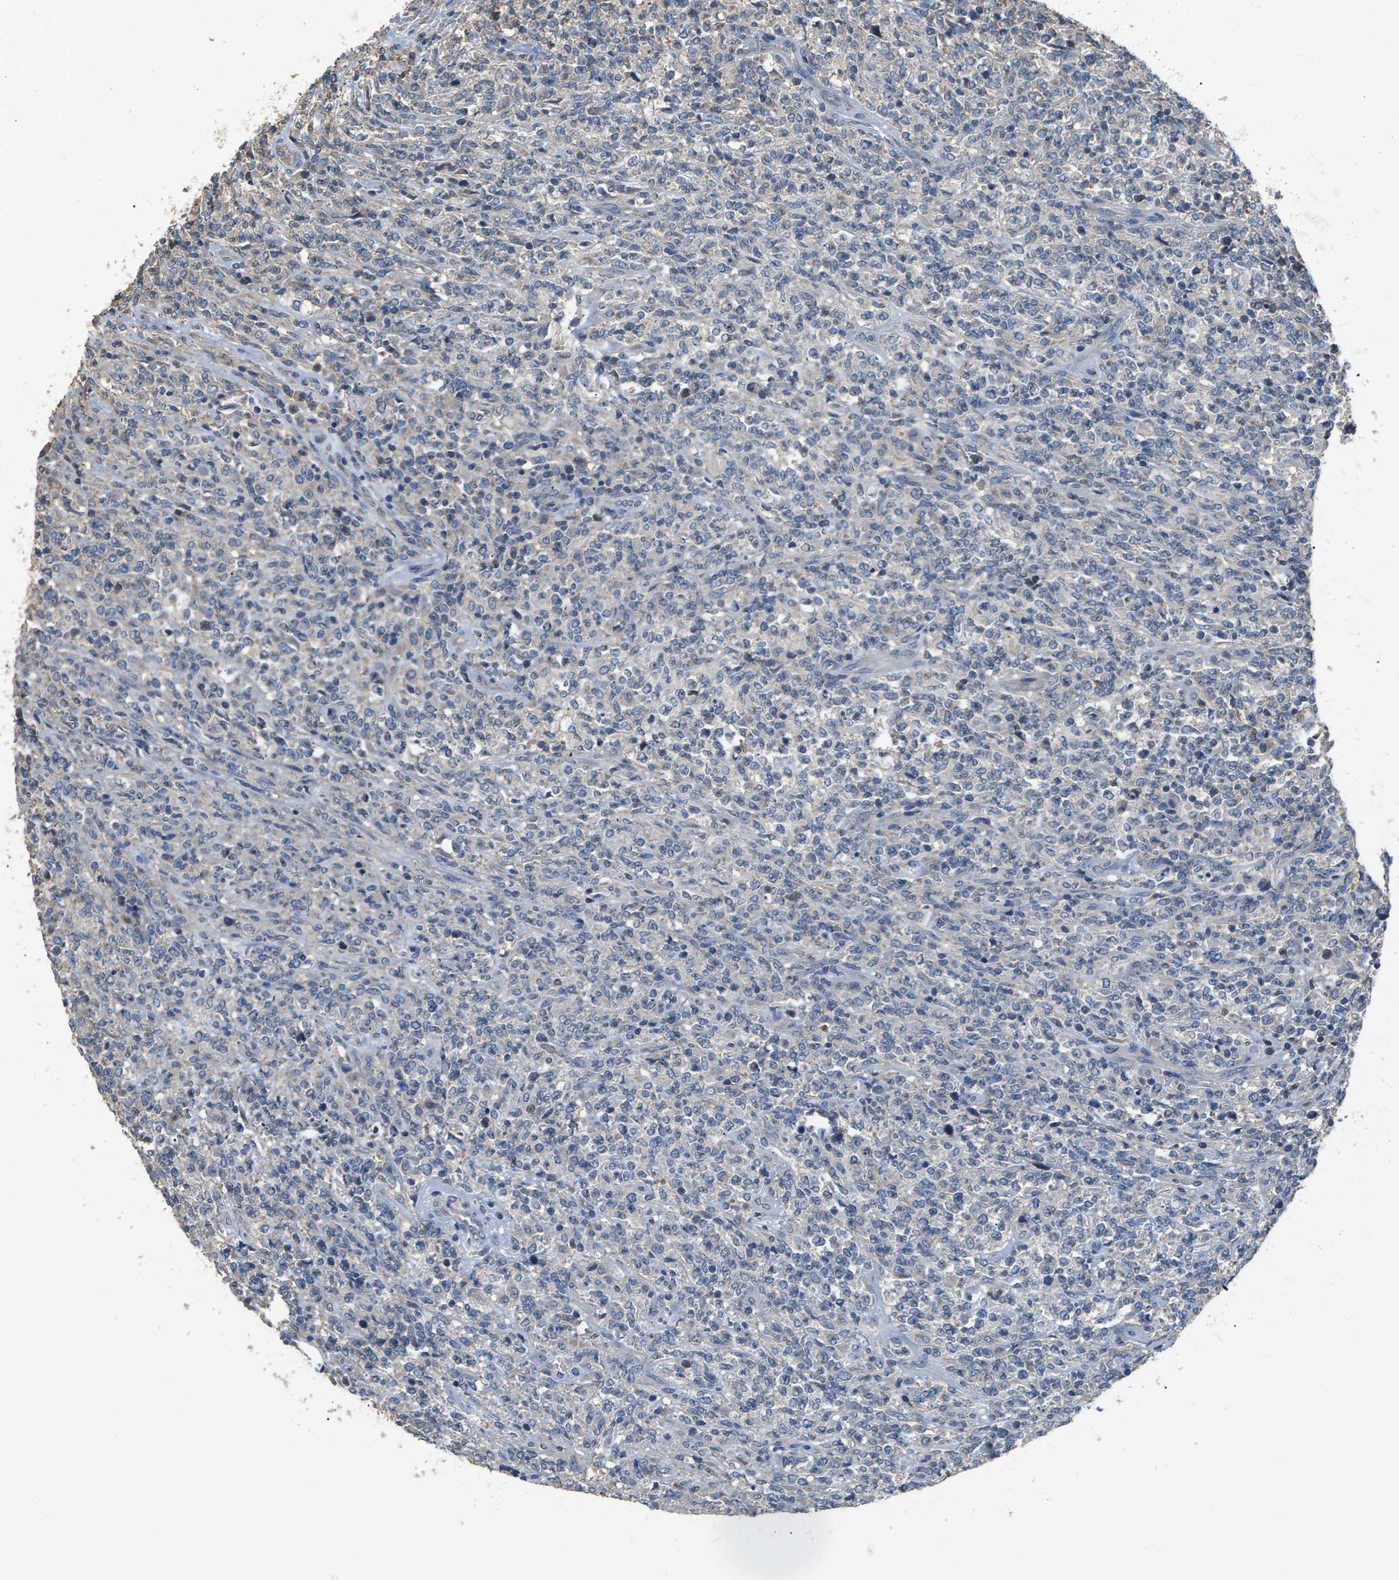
{"staining": {"intensity": "negative", "quantity": "none", "location": "none"}, "tissue": "lymphoma", "cell_type": "Tumor cells", "image_type": "cancer", "snomed": [{"axis": "morphology", "description": "Malignant lymphoma, non-Hodgkin's type, High grade"}, {"axis": "topography", "description": "Soft tissue"}], "caption": "IHC photomicrograph of human lymphoma stained for a protein (brown), which reveals no positivity in tumor cells.", "gene": "B4GAT1", "patient": {"sex": "male", "age": 18}}